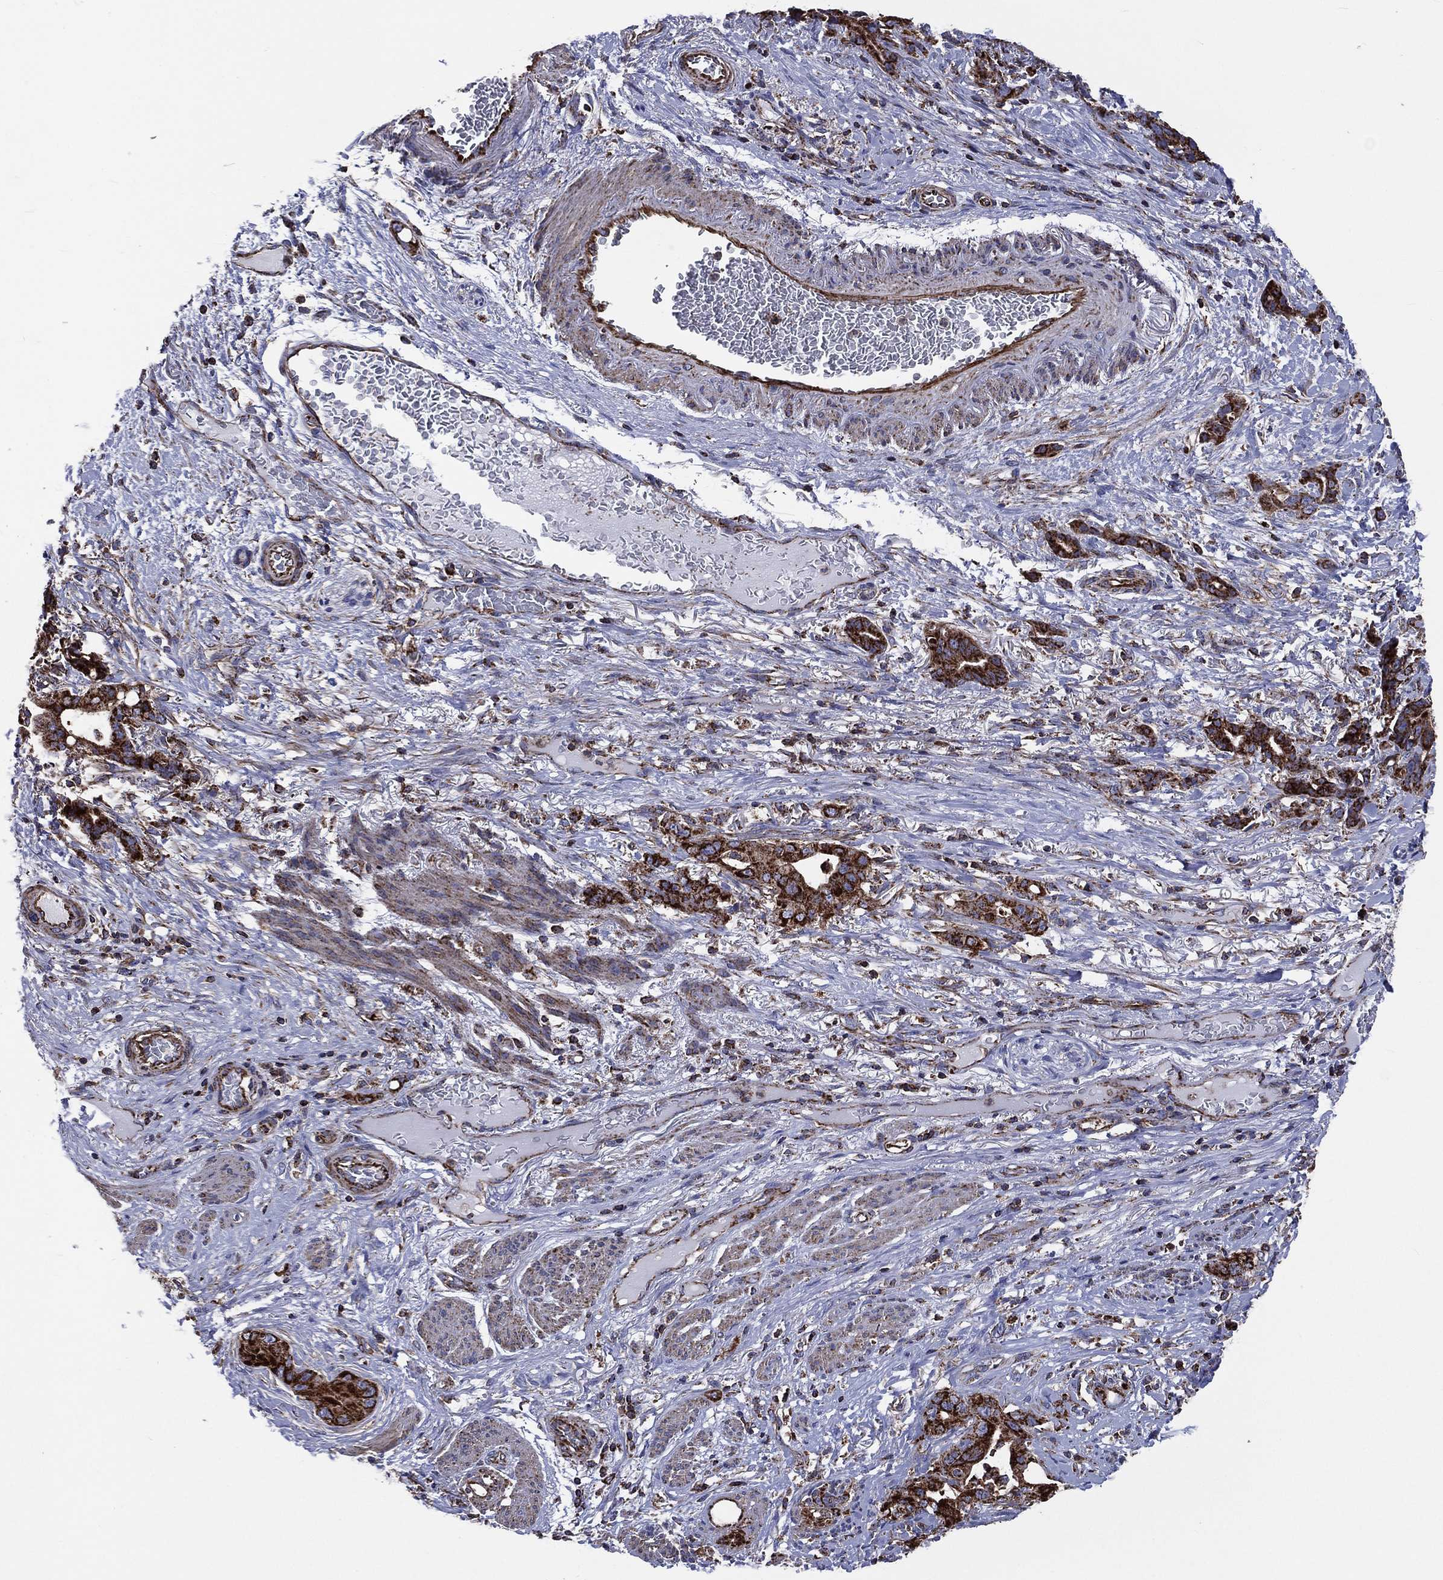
{"staining": {"intensity": "strong", "quantity": ">75%", "location": "cytoplasmic/membranous"}, "tissue": "stomach cancer", "cell_type": "Tumor cells", "image_type": "cancer", "snomed": [{"axis": "morphology", "description": "Normal tissue, NOS"}, {"axis": "morphology", "description": "Adenocarcinoma, NOS"}, {"axis": "topography", "description": "Esophagus"}, {"axis": "topography", "description": "Stomach, upper"}], "caption": "Immunohistochemistry of human stomach cancer reveals high levels of strong cytoplasmic/membranous positivity in approximately >75% of tumor cells.", "gene": "ANKRD37", "patient": {"sex": "male", "age": 62}}